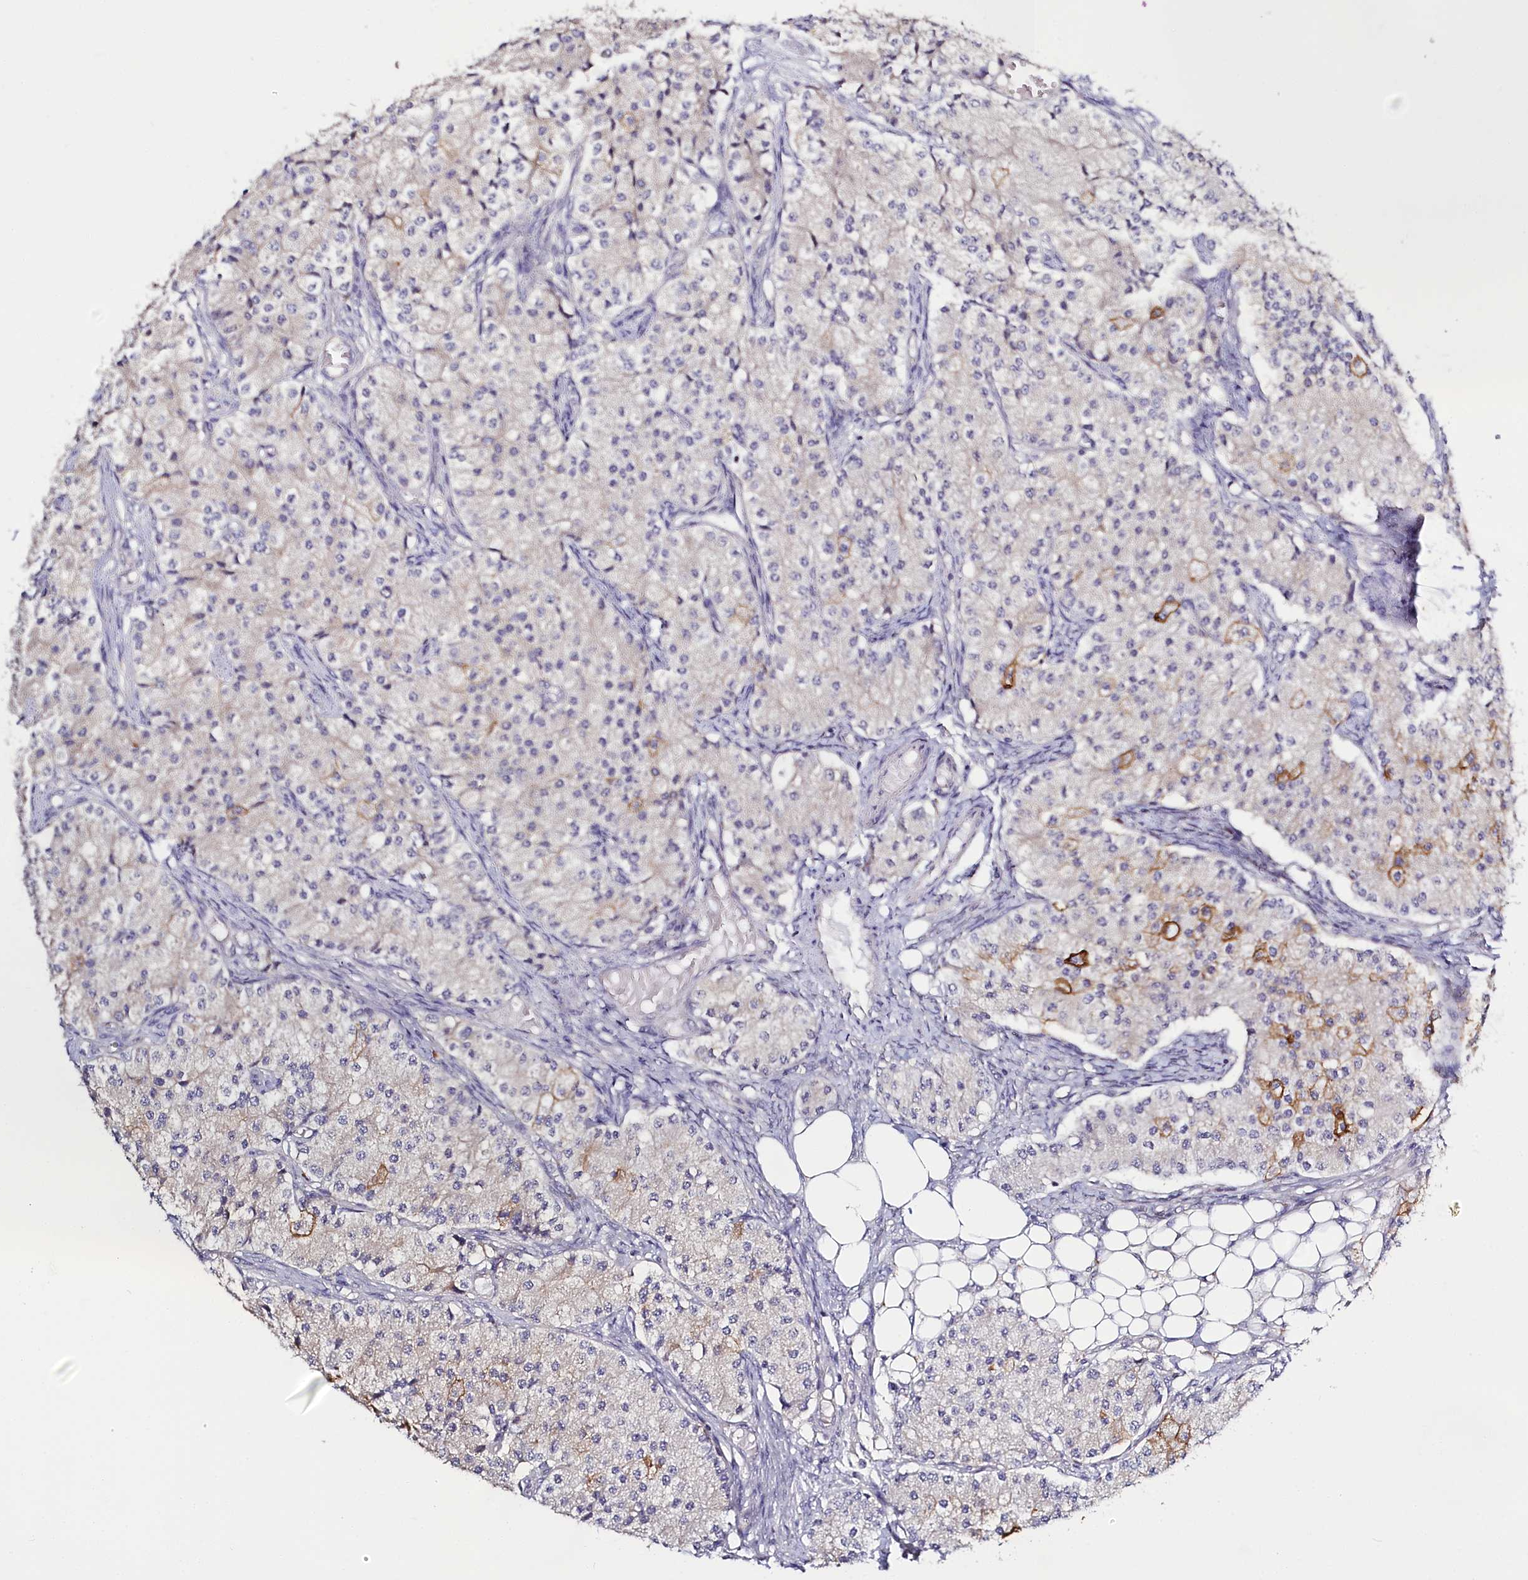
{"staining": {"intensity": "strong", "quantity": "<25%", "location": "cytoplasmic/membranous"}, "tissue": "carcinoid", "cell_type": "Tumor cells", "image_type": "cancer", "snomed": [{"axis": "morphology", "description": "Carcinoid, malignant, NOS"}, {"axis": "topography", "description": "Colon"}], "caption": "Human carcinoid stained with a brown dye demonstrates strong cytoplasmic/membranous positive positivity in about <25% of tumor cells.", "gene": "PDE6D", "patient": {"sex": "female", "age": 52}}